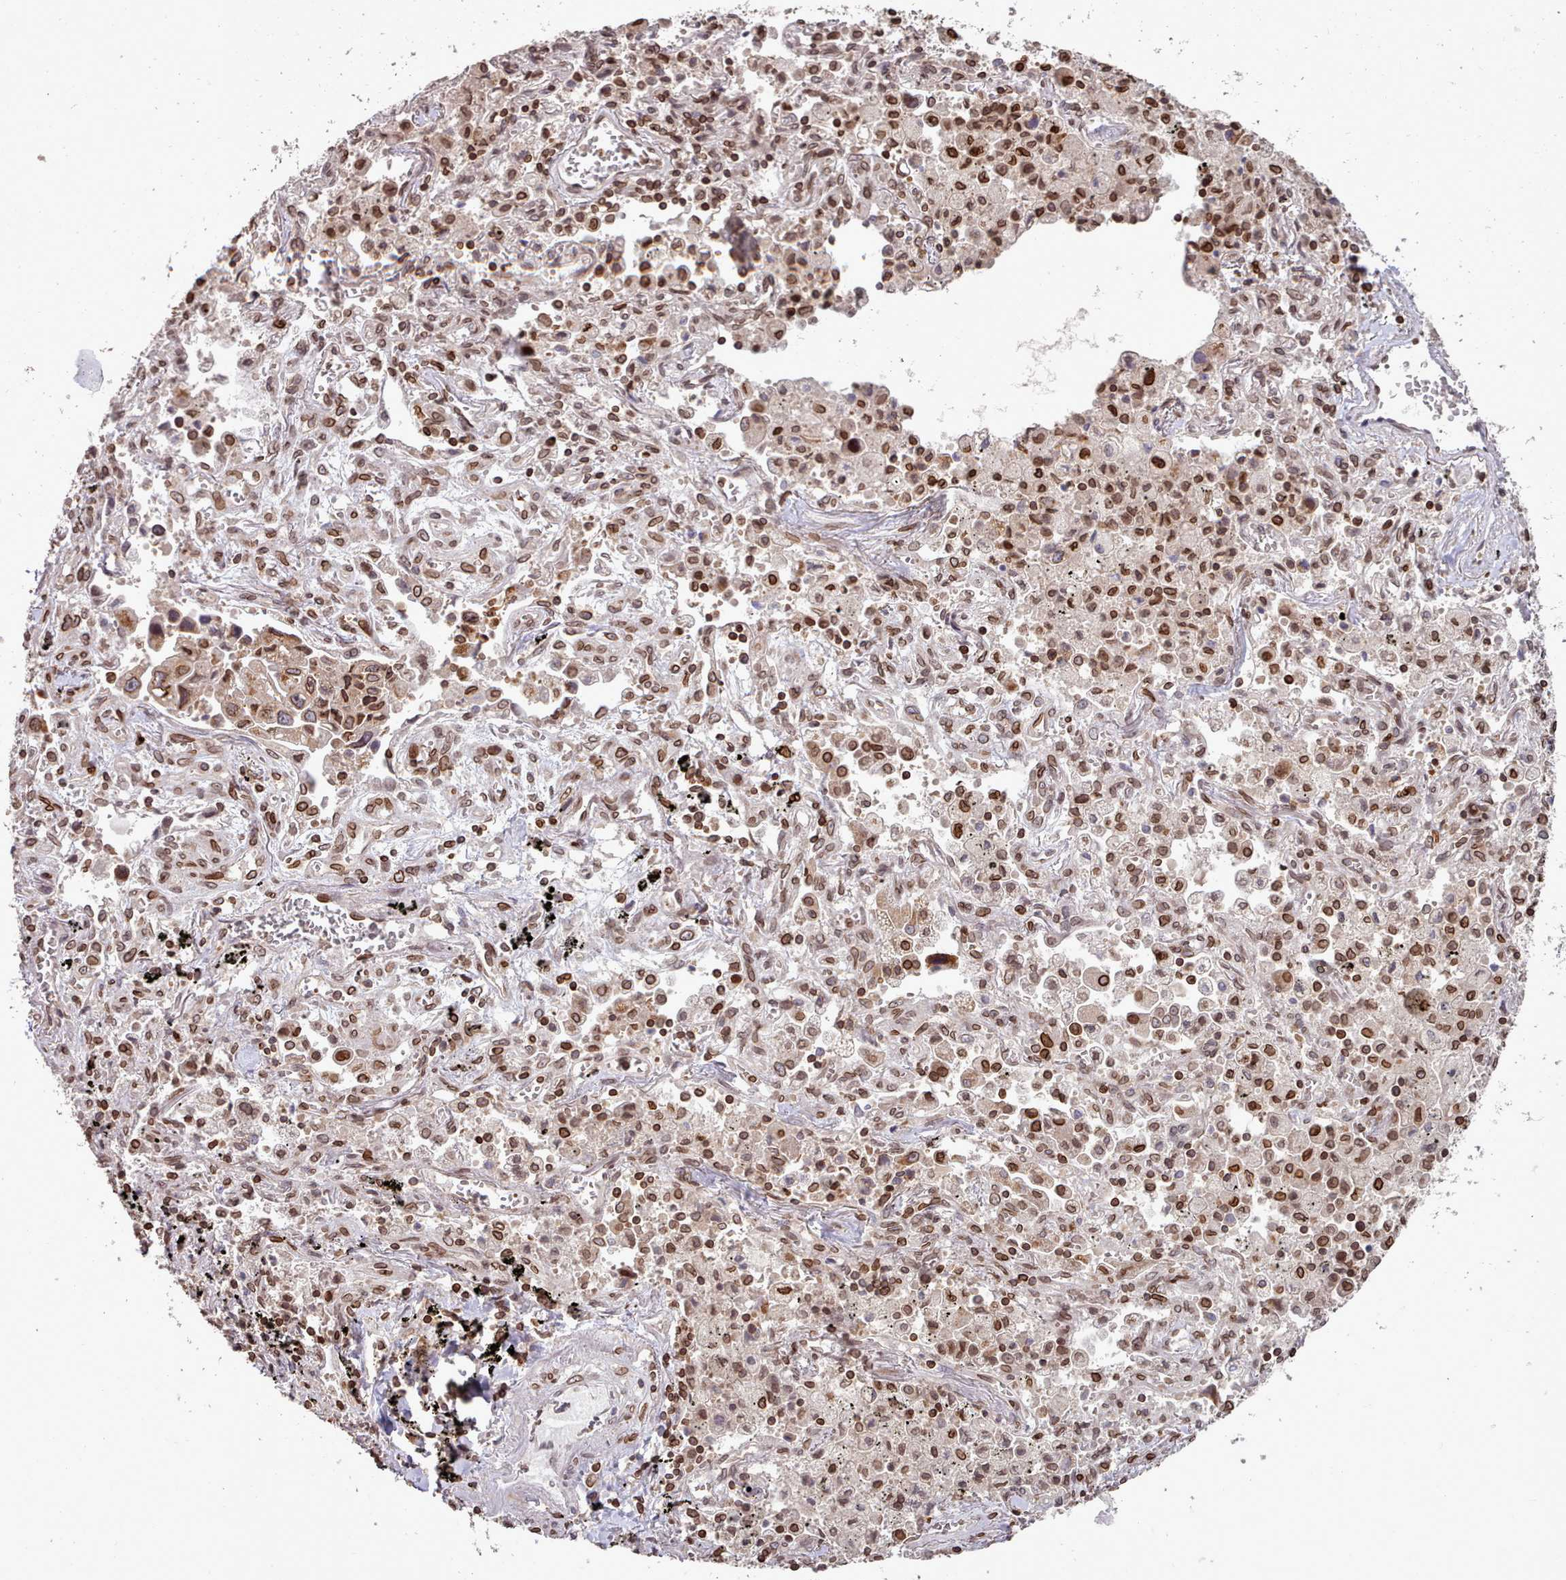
{"staining": {"intensity": "strong", "quantity": ">75%", "location": "cytoplasmic/membranous,nuclear"}, "tissue": "lung cancer", "cell_type": "Tumor cells", "image_type": "cancer", "snomed": [{"axis": "morphology", "description": "Adenocarcinoma, NOS"}, {"axis": "topography", "description": "Lung"}], "caption": "DAB (3,3'-diaminobenzidine) immunohistochemical staining of human lung cancer (adenocarcinoma) displays strong cytoplasmic/membranous and nuclear protein positivity in about >75% of tumor cells.", "gene": "TOR1AIP1", "patient": {"sex": "male", "age": 66}}